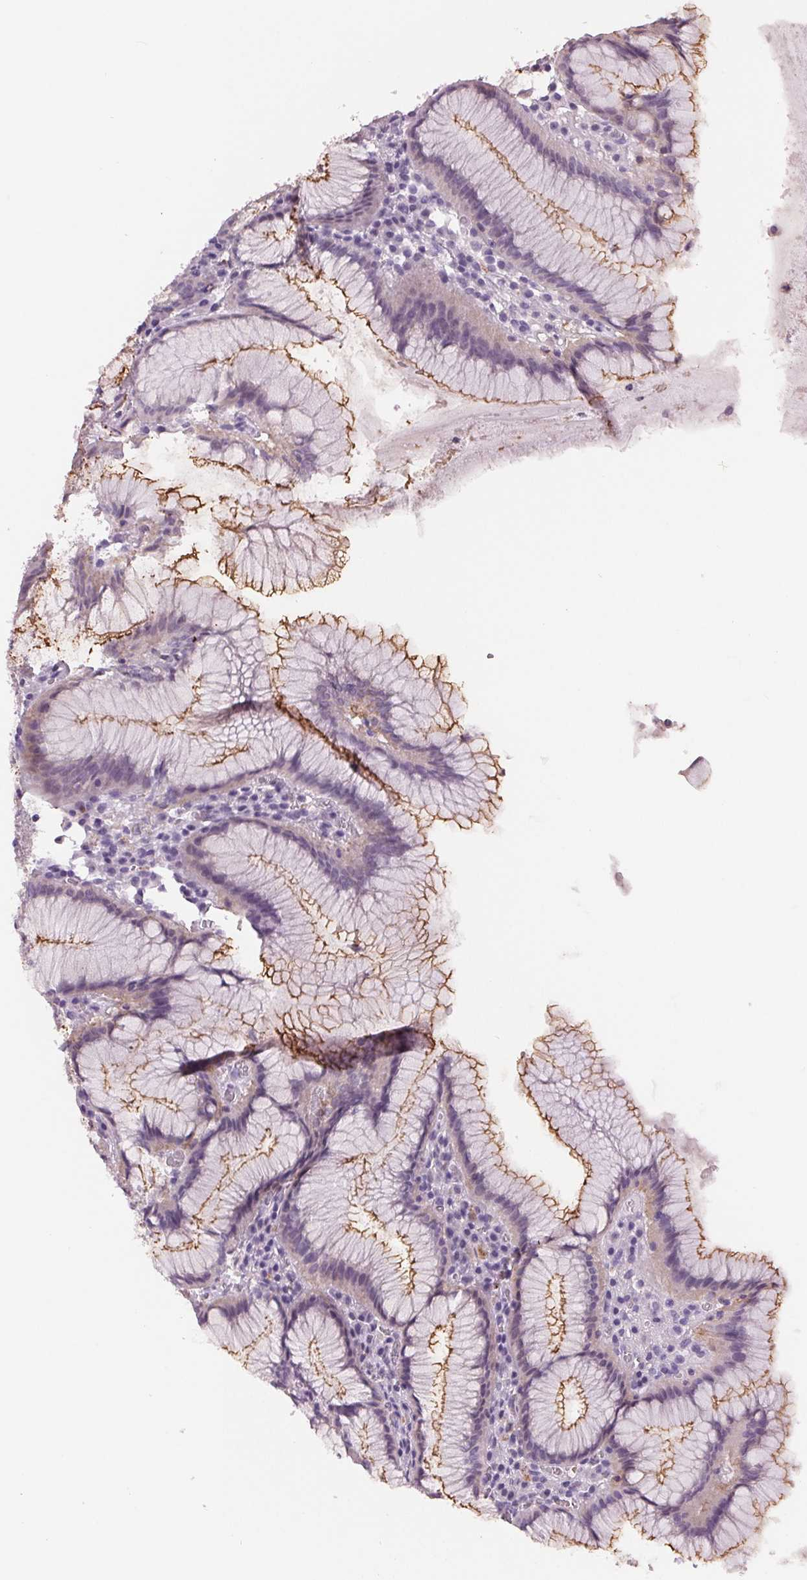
{"staining": {"intensity": "moderate", "quantity": "<25%", "location": "cytoplasmic/membranous"}, "tissue": "stomach", "cell_type": "Glandular cells", "image_type": "normal", "snomed": [{"axis": "morphology", "description": "Normal tissue, NOS"}, {"axis": "topography", "description": "Stomach"}], "caption": "Protein expression analysis of benign human stomach reveals moderate cytoplasmic/membranous staining in about <25% of glandular cells.", "gene": "MISP", "patient": {"sex": "male", "age": 55}}